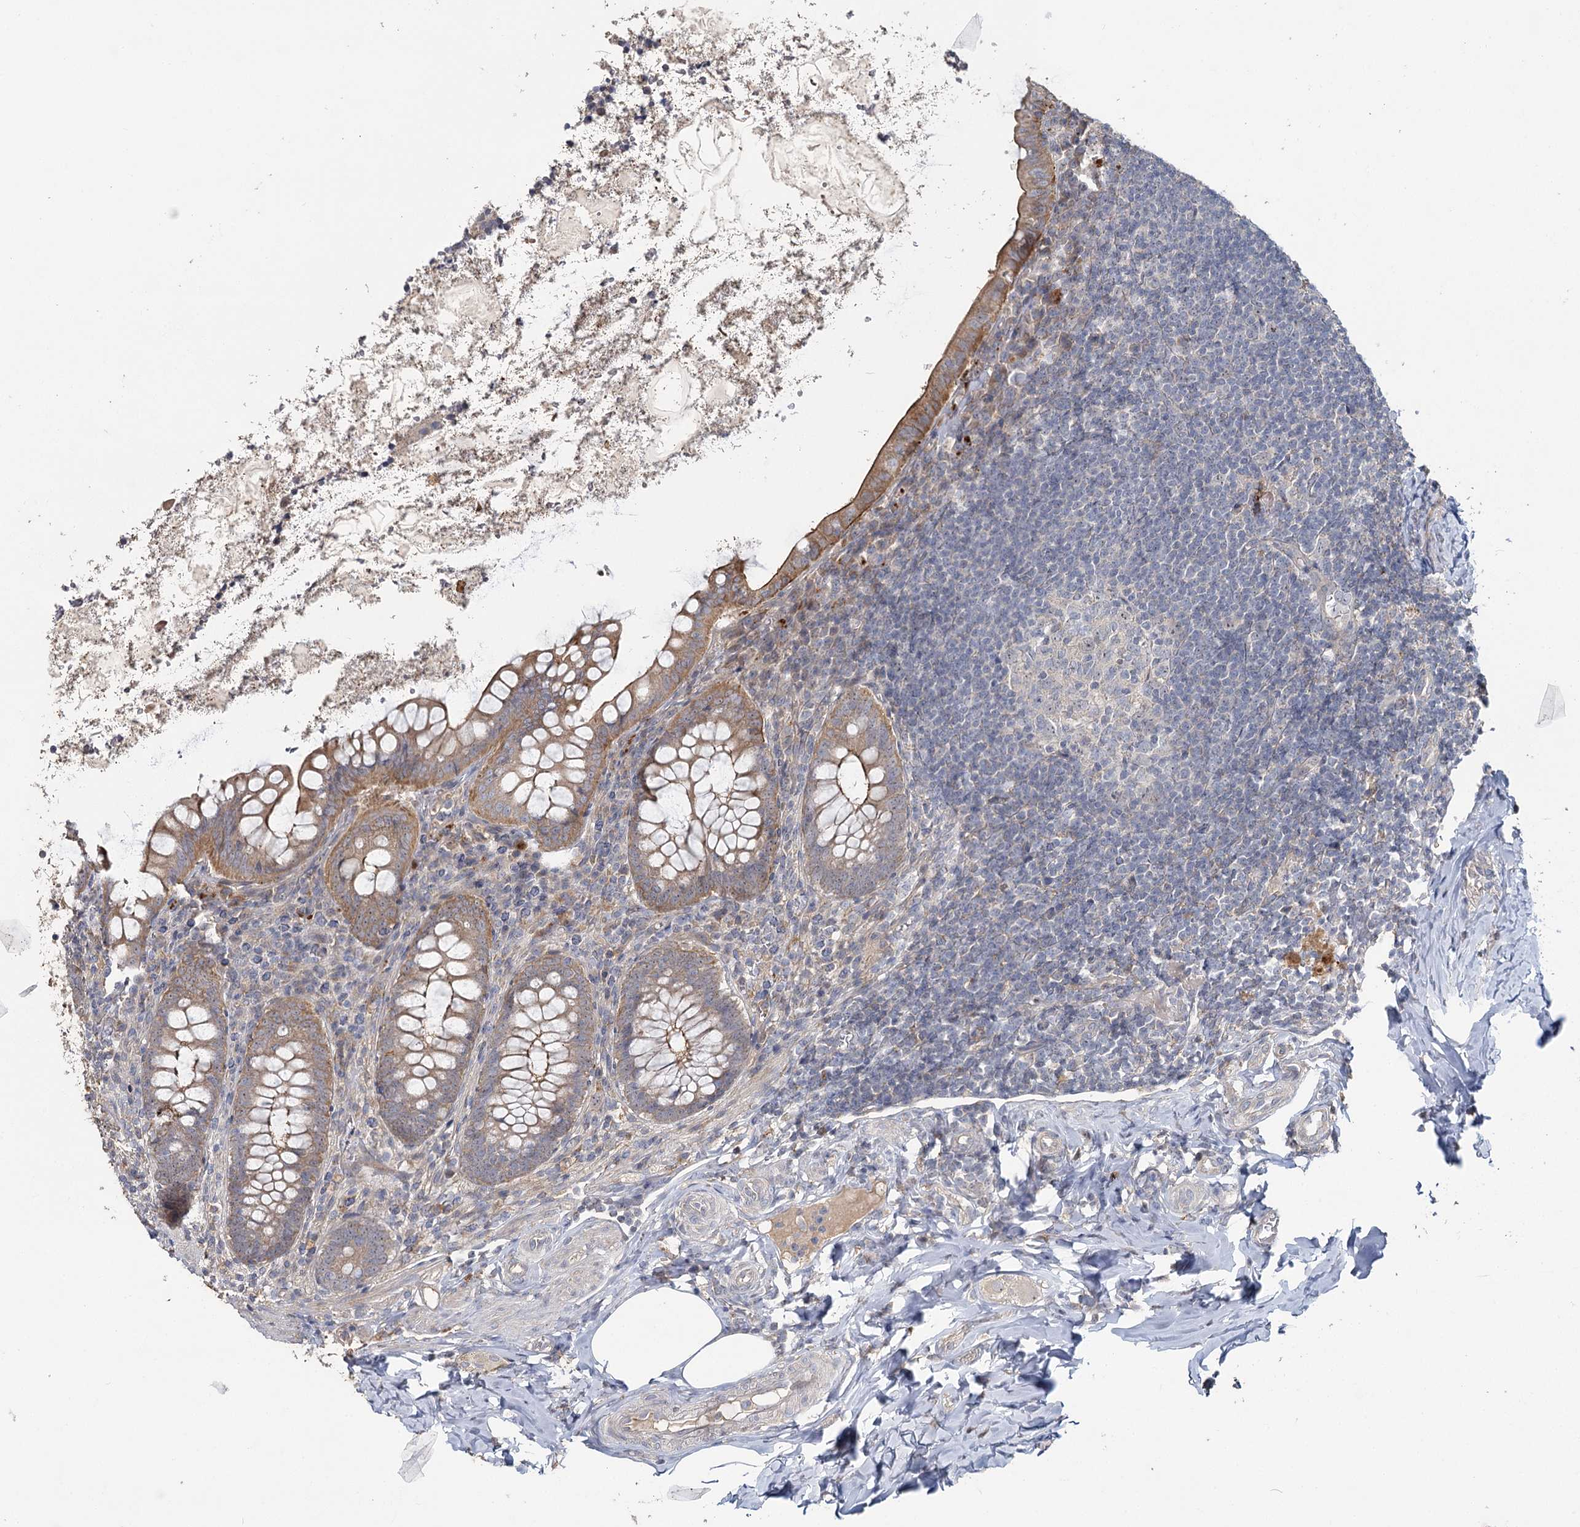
{"staining": {"intensity": "moderate", "quantity": "25%-75%", "location": "cytoplasmic/membranous"}, "tissue": "appendix", "cell_type": "Glandular cells", "image_type": "normal", "snomed": [{"axis": "morphology", "description": "Normal tissue, NOS"}, {"axis": "topography", "description": "Appendix"}], "caption": "The image demonstrates staining of unremarkable appendix, revealing moderate cytoplasmic/membranous protein positivity (brown color) within glandular cells.", "gene": "ANGPTL5", "patient": {"sex": "female", "age": 33}}